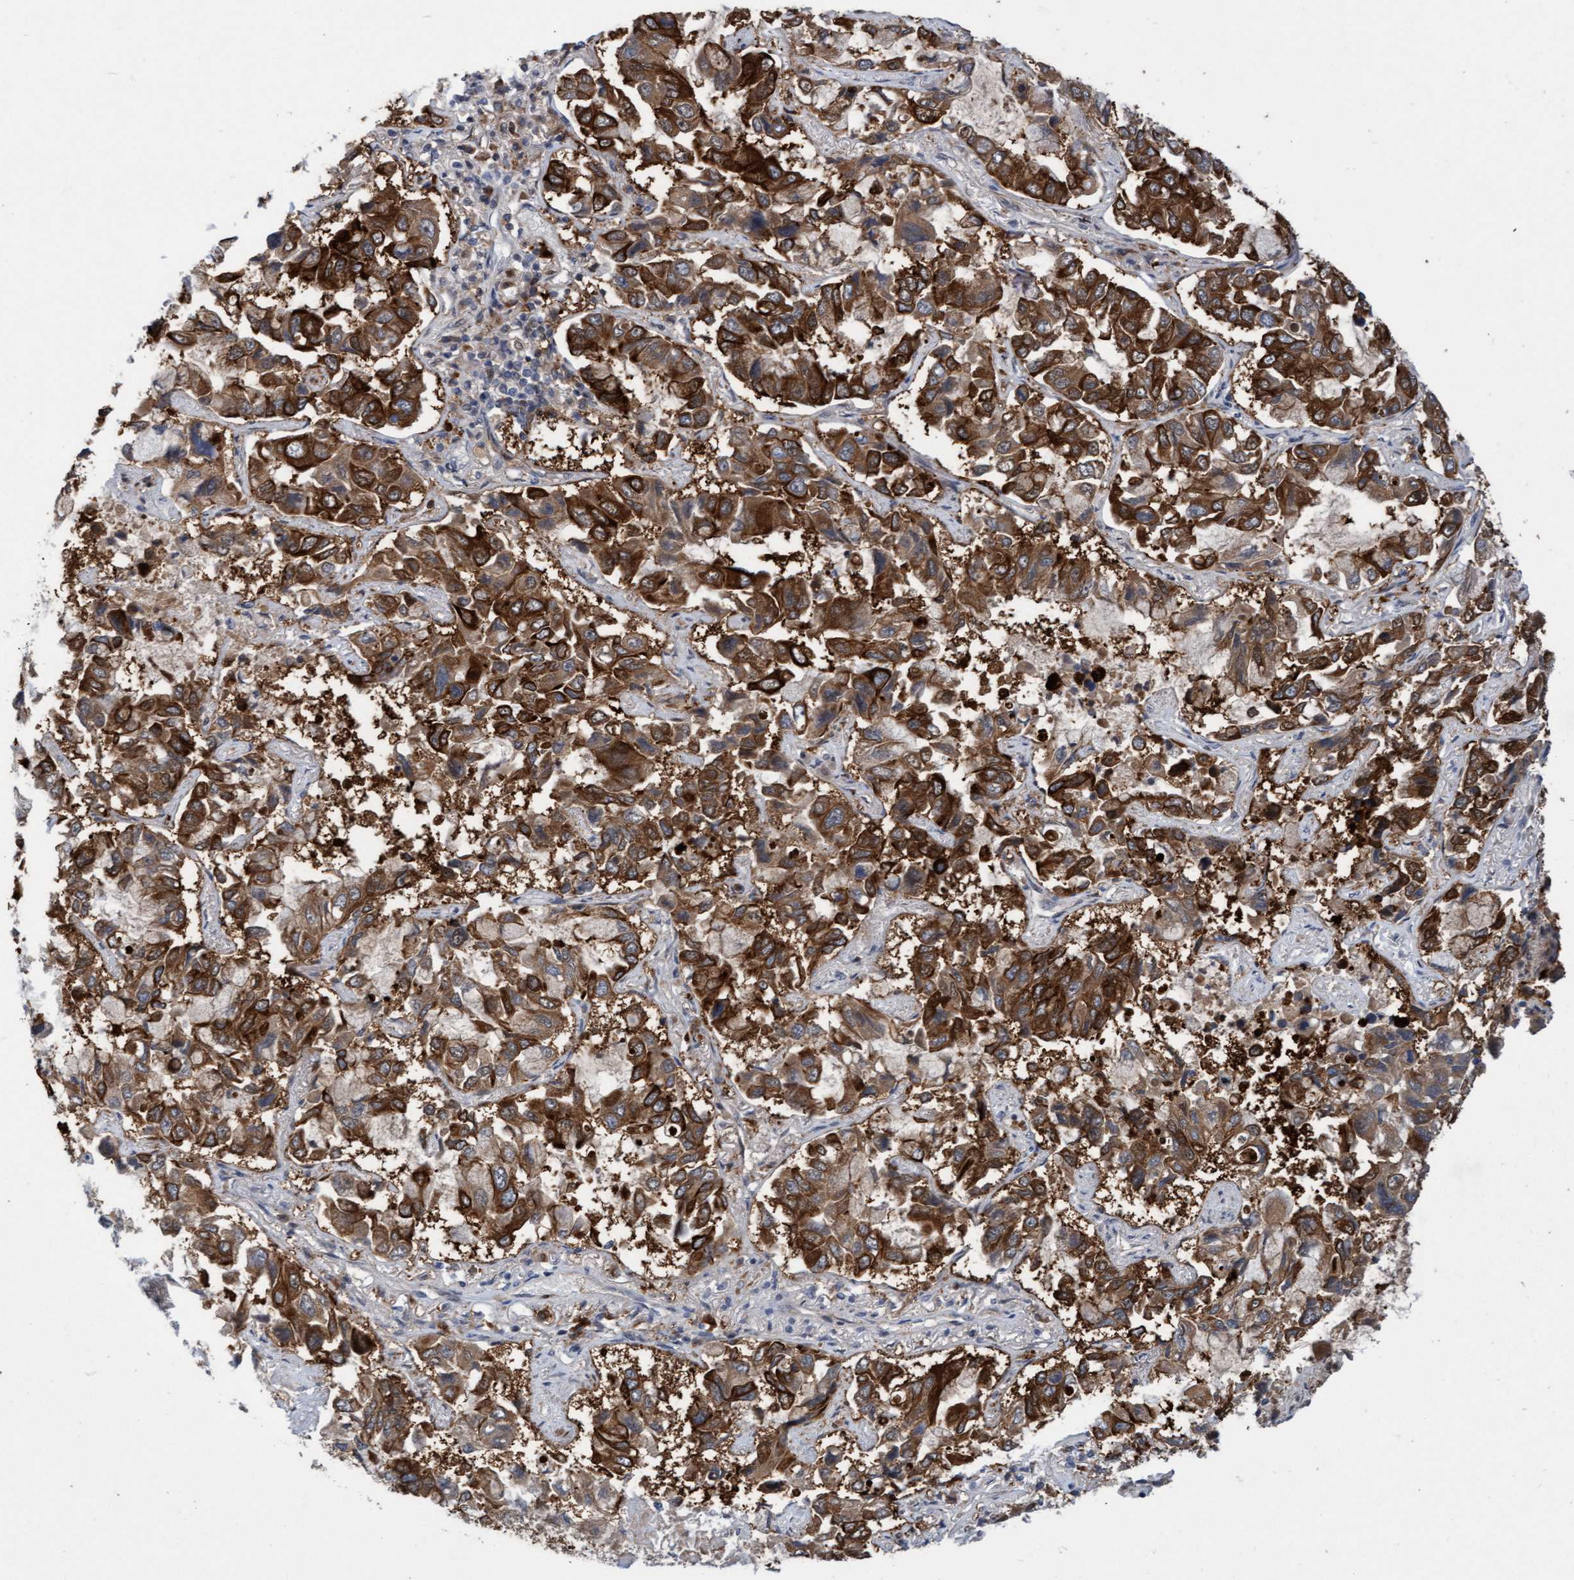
{"staining": {"intensity": "strong", "quantity": ">75%", "location": "cytoplasmic/membranous"}, "tissue": "lung cancer", "cell_type": "Tumor cells", "image_type": "cancer", "snomed": [{"axis": "morphology", "description": "Adenocarcinoma, NOS"}, {"axis": "topography", "description": "Lung"}], "caption": "Strong cytoplasmic/membranous positivity for a protein is present in approximately >75% of tumor cells of lung cancer (adenocarcinoma) using immunohistochemistry (IHC).", "gene": "RAP1GAP2", "patient": {"sex": "male", "age": 64}}